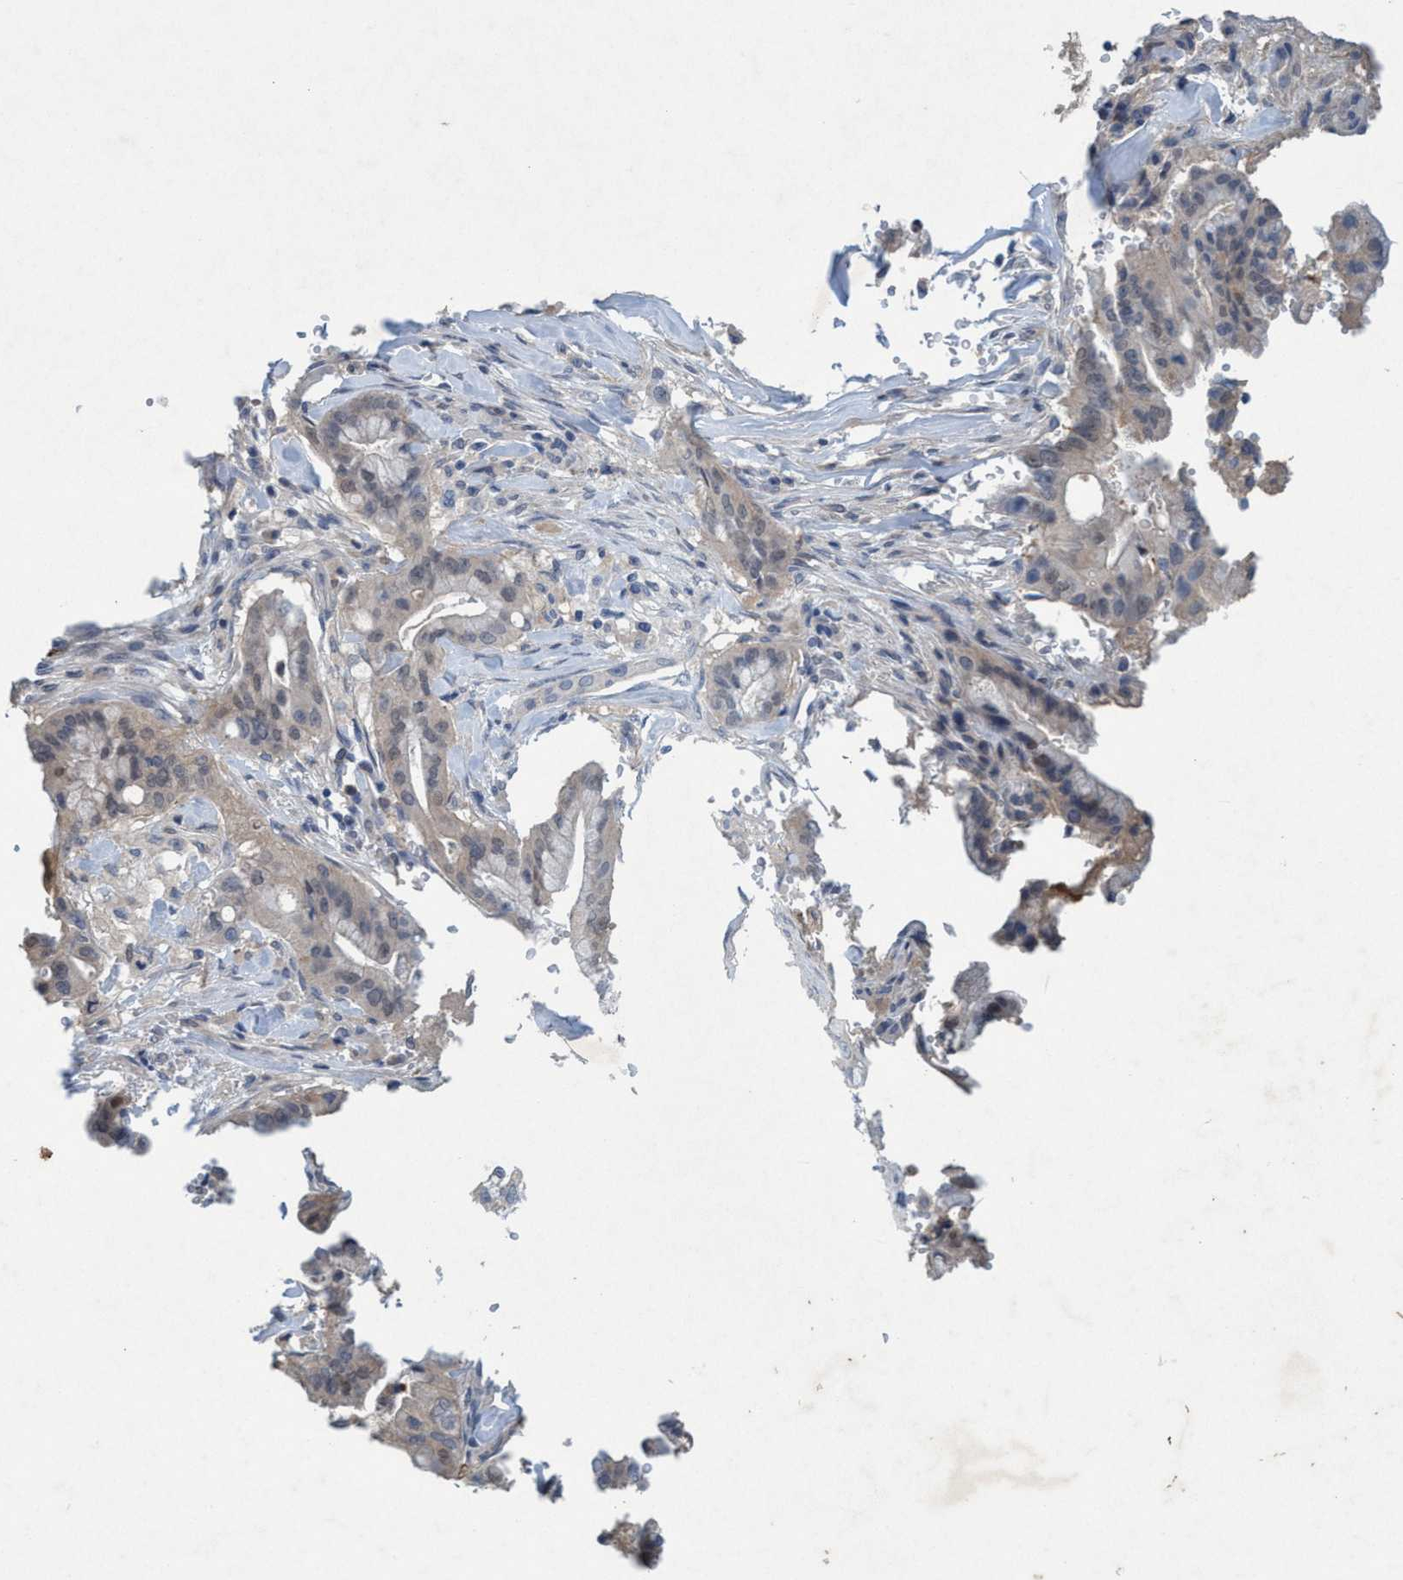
{"staining": {"intensity": "weak", "quantity": "<25%", "location": "cytoplasmic/membranous"}, "tissue": "pancreatic cancer", "cell_type": "Tumor cells", "image_type": "cancer", "snomed": [{"axis": "morphology", "description": "Adenocarcinoma, NOS"}, {"axis": "topography", "description": "Pancreas"}], "caption": "Adenocarcinoma (pancreatic) stained for a protein using immunohistochemistry displays no positivity tumor cells.", "gene": "RNF208", "patient": {"sex": "female", "age": 73}}